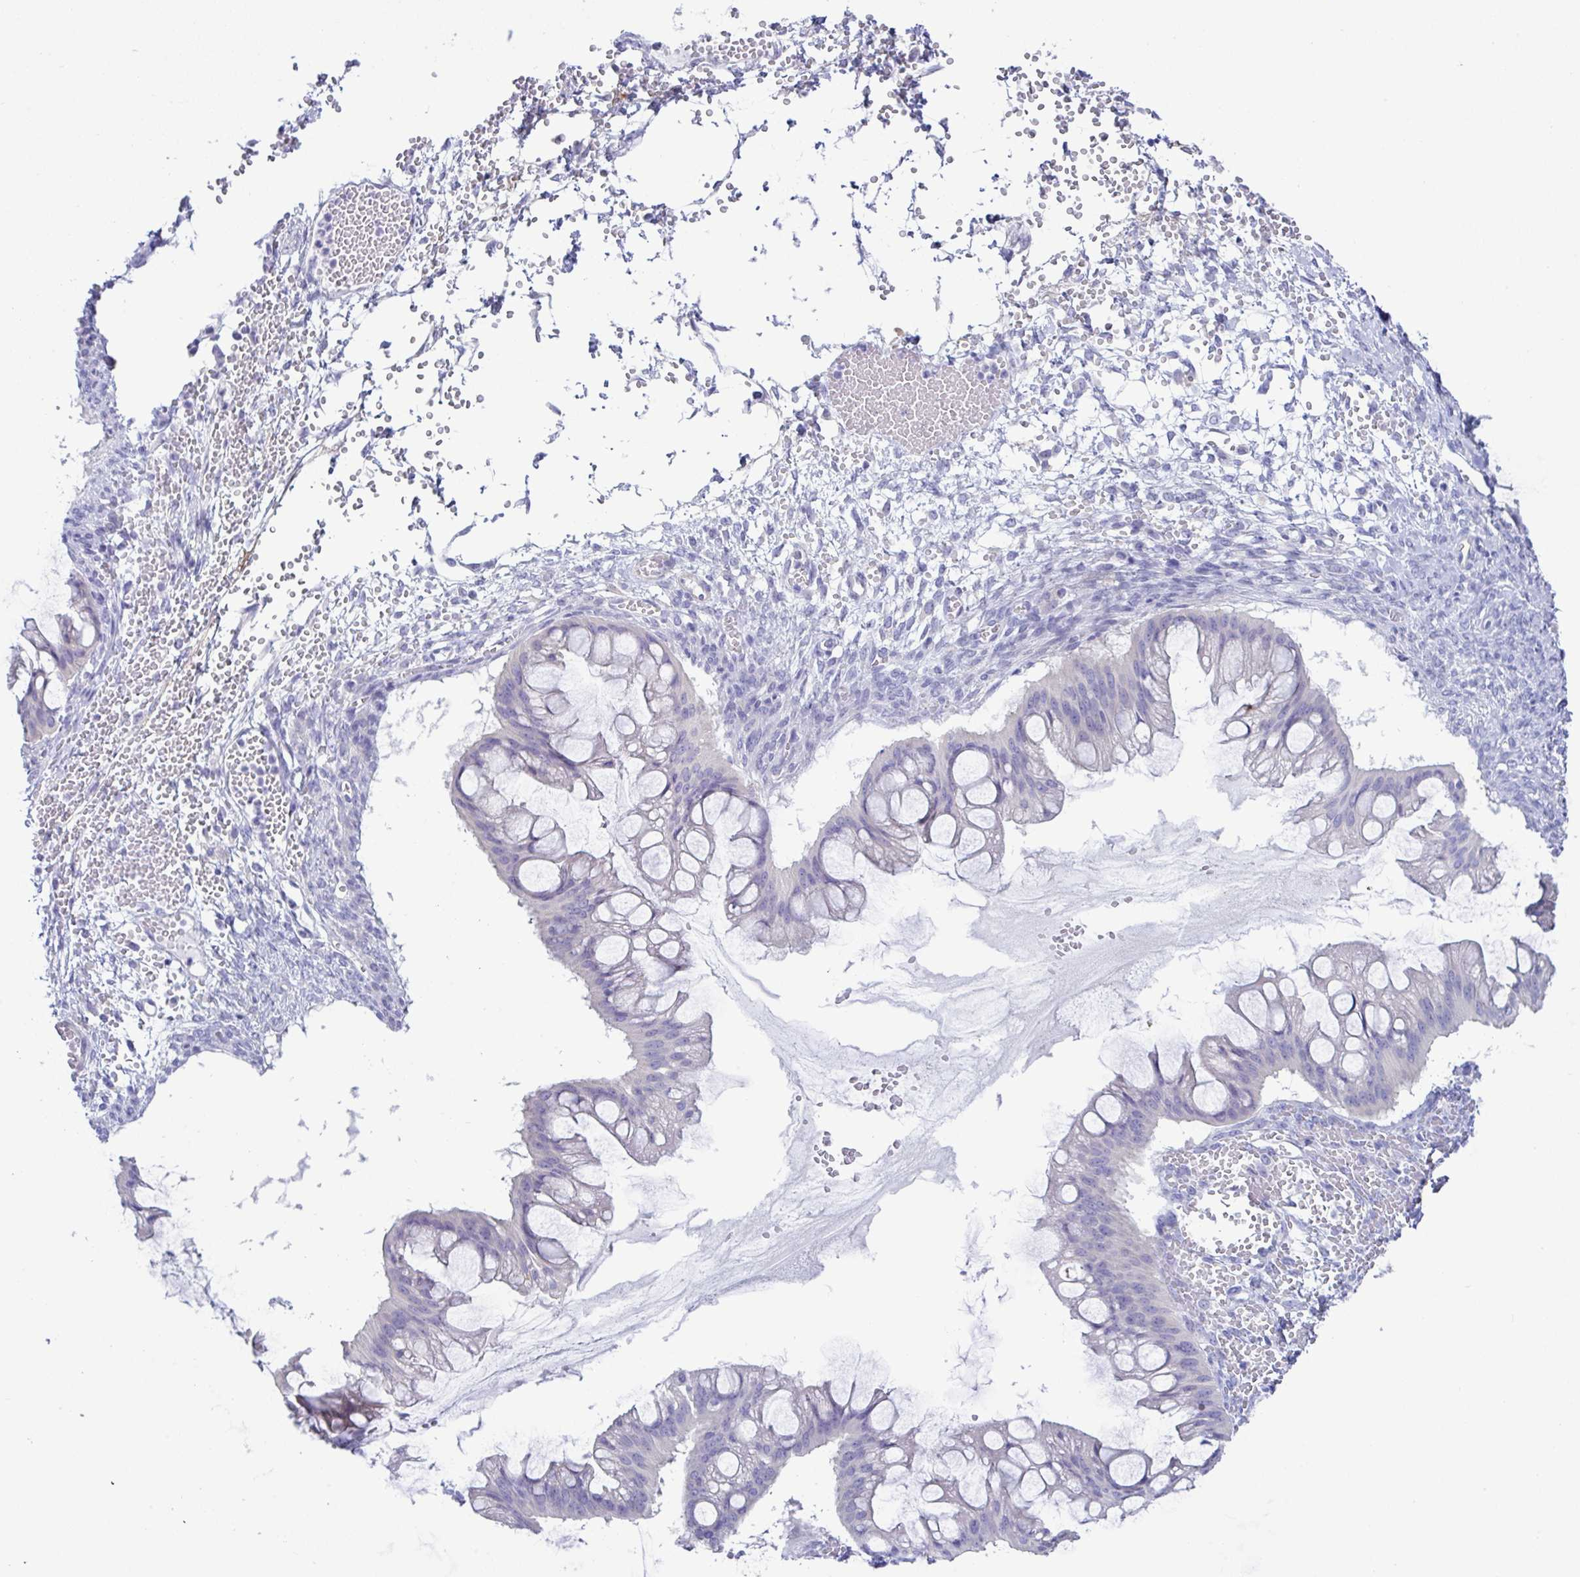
{"staining": {"intensity": "negative", "quantity": "none", "location": "none"}, "tissue": "ovarian cancer", "cell_type": "Tumor cells", "image_type": "cancer", "snomed": [{"axis": "morphology", "description": "Cystadenocarcinoma, mucinous, NOS"}, {"axis": "topography", "description": "Ovary"}], "caption": "The immunohistochemistry (IHC) image has no significant staining in tumor cells of ovarian mucinous cystadenocarcinoma tissue.", "gene": "MED11", "patient": {"sex": "female", "age": 73}}